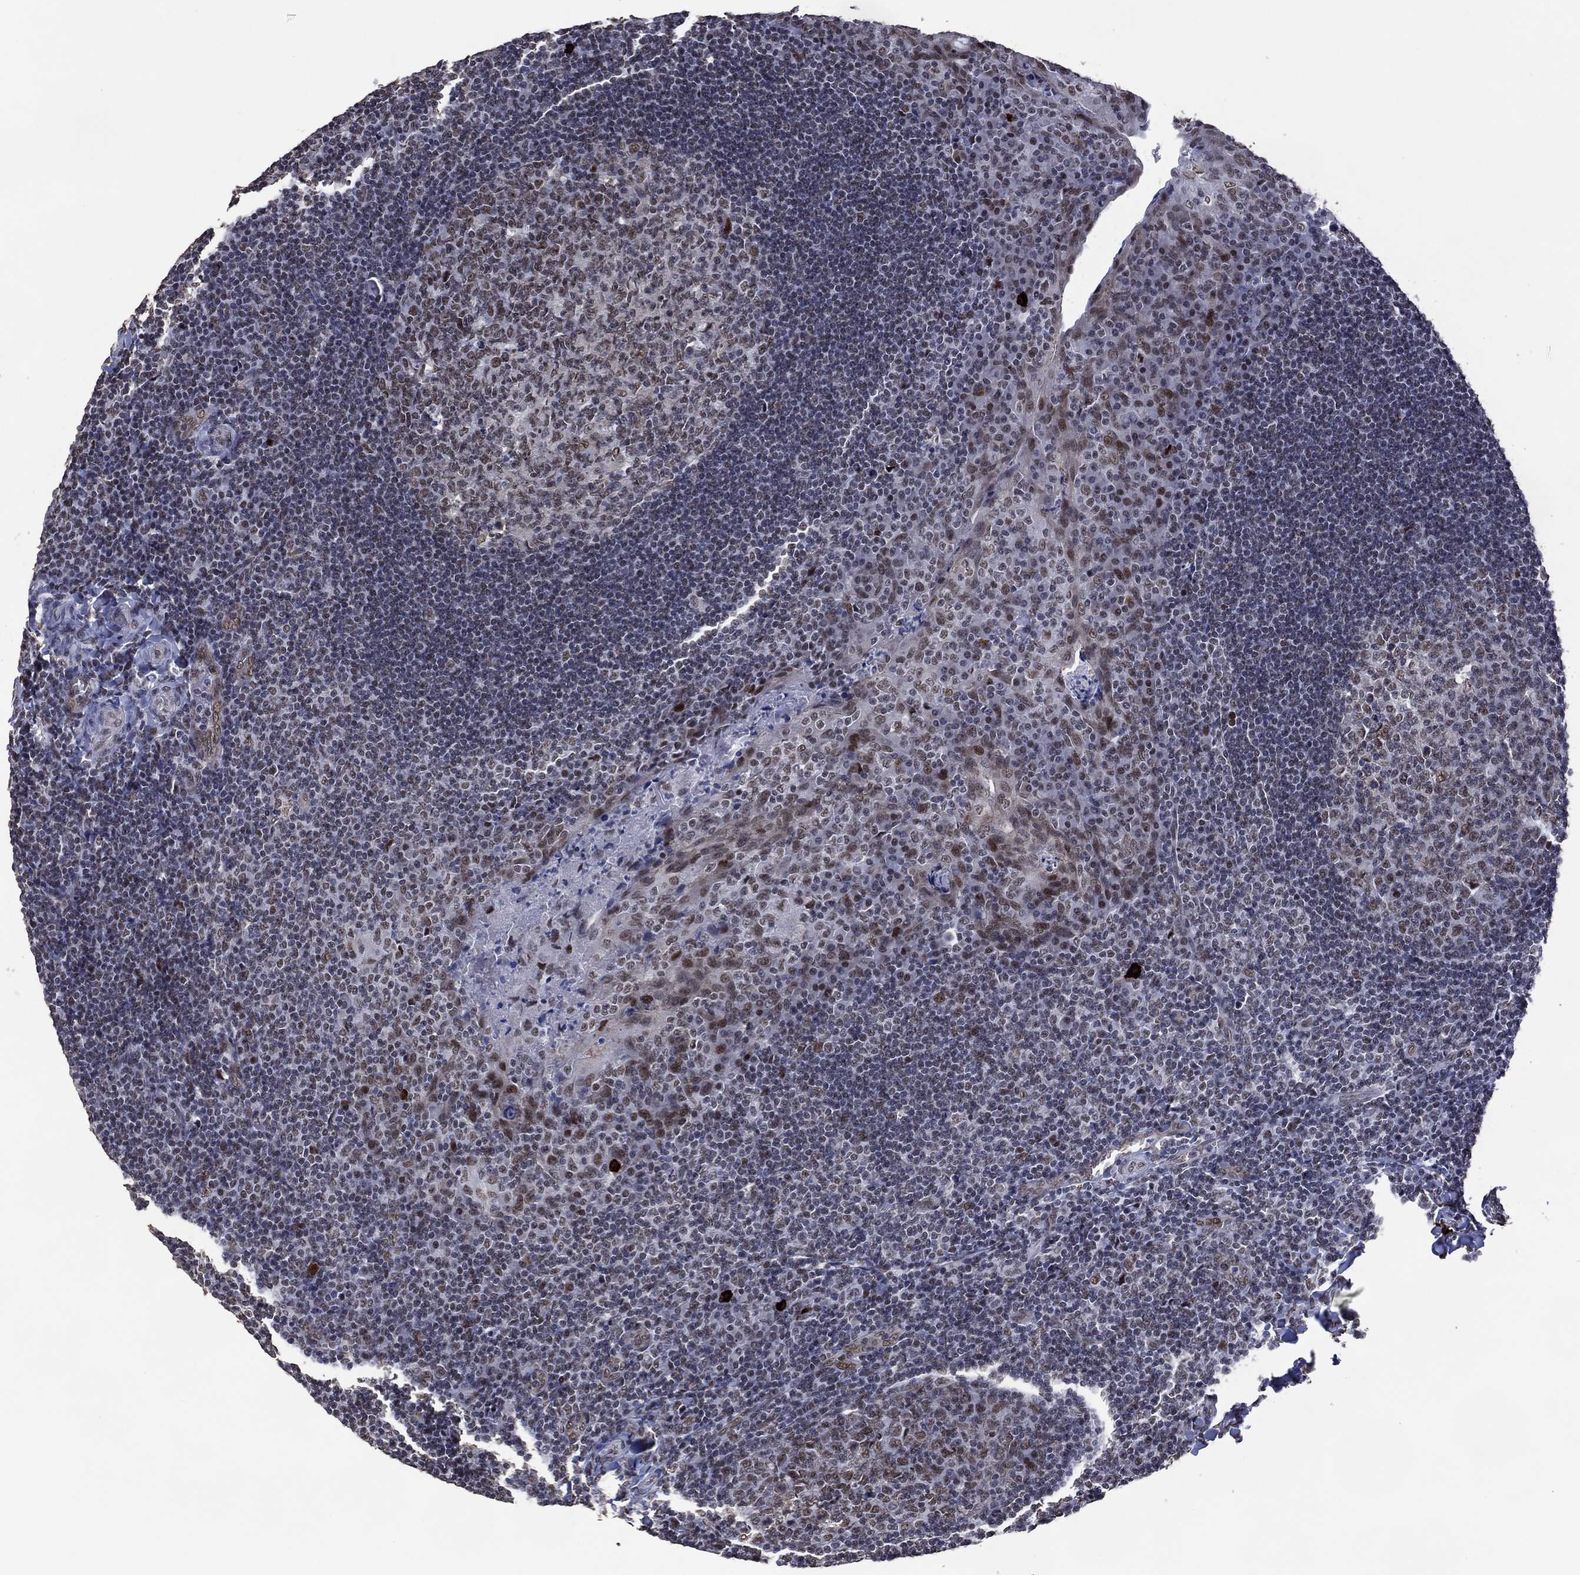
{"staining": {"intensity": "weak", "quantity": "<25%", "location": "nuclear"}, "tissue": "tonsil", "cell_type": "Germinal center cells", "image_type": "normal", "snomed": [{"axis": "morphology", "description": "Normal tissue, NOS"}, {"axis": "topography", "description": "Tonsil"}], "caption": "The micrograph demonstrates no staining of germinal center cells in normal tonsil. (DAB (3,3'-diaminobenzidine) immunohistochemistry with hematoxylin counter stain).", "gene": "EHMT1", "patient": {"sex": "male", "age": 17}}